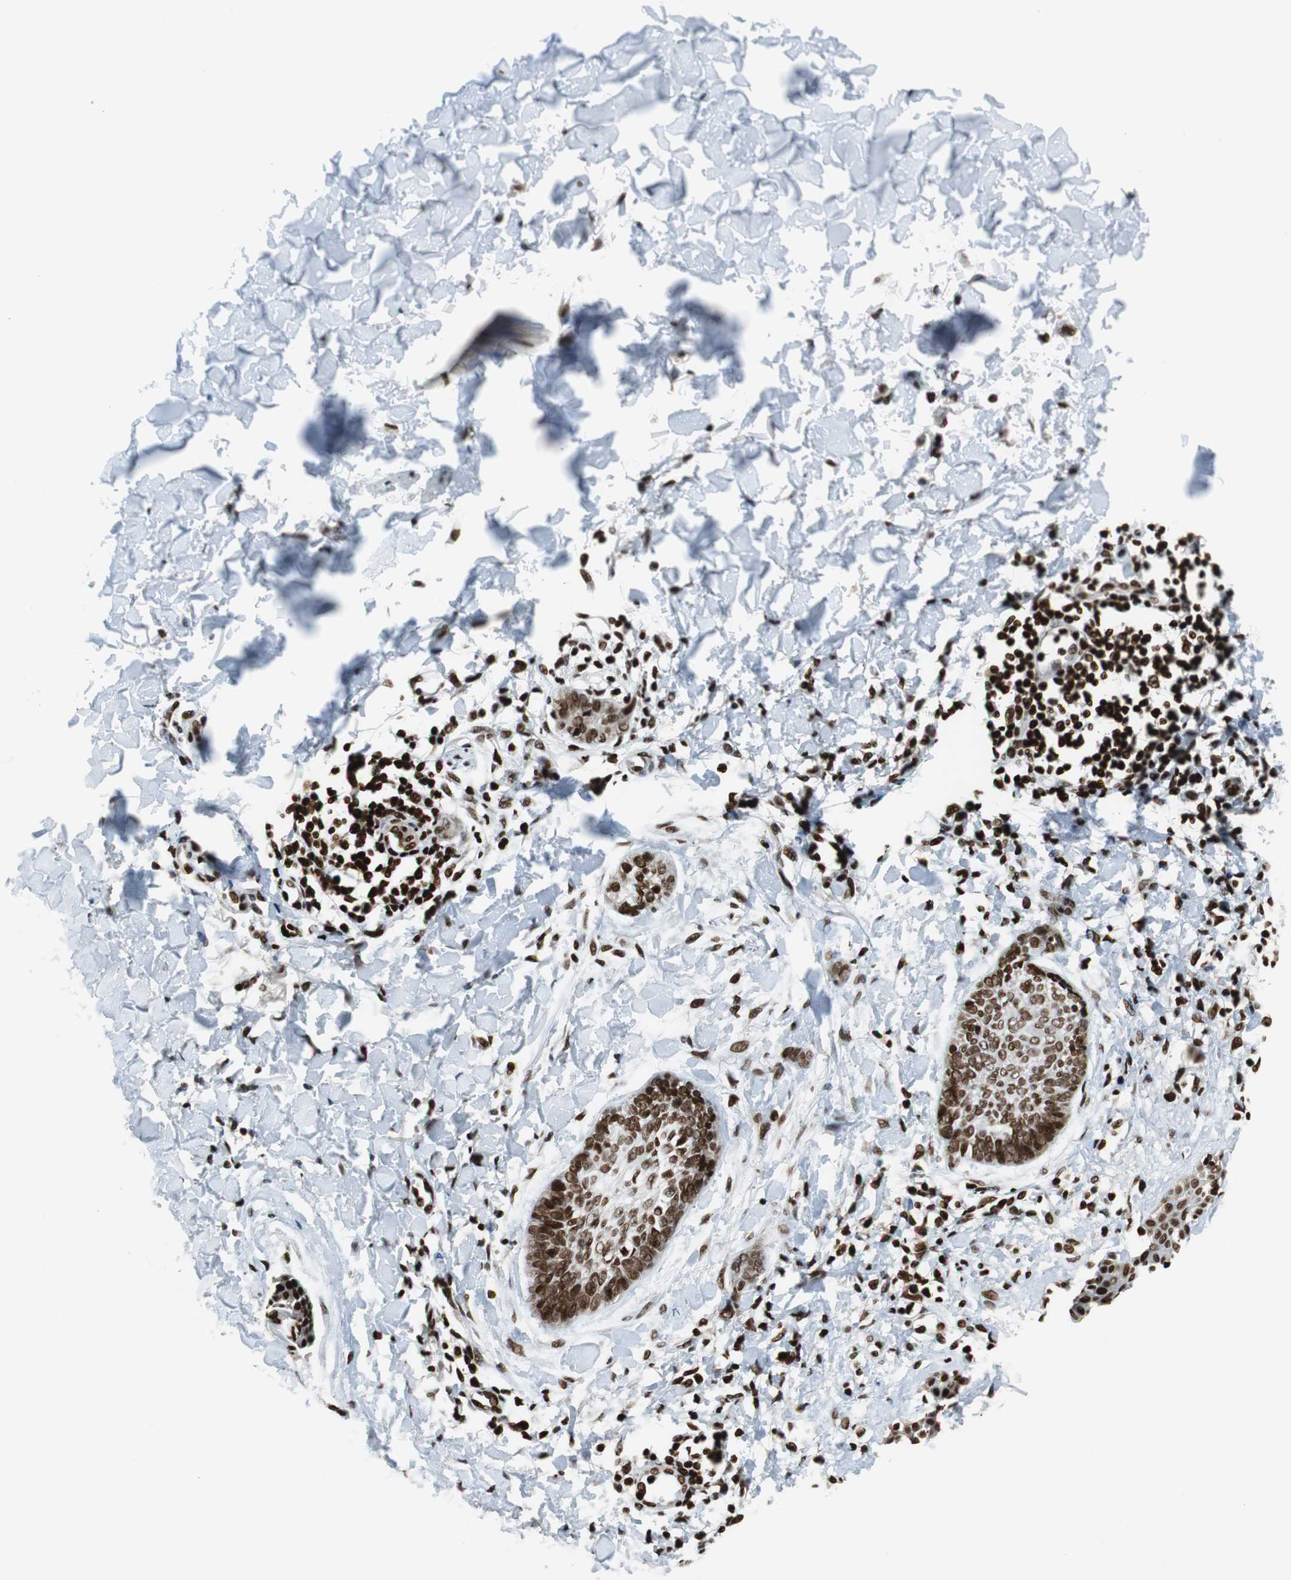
{"staining": {"intensity": "strong", "quantity": ">75%", "location": "nuclear"}, "tissue": "skin cancer", "cell_type": "Tumor cells", "image_type": "cancer", "snomed": [{"axis": "morphology", "description": "Normal tissue, NOS"}, {"axis": "morphology", "description": "Basal cell carcinoma"}, {"axis": "topography", "description": "Skin"}], "caption": "Protein analysis of skin cancer tissue reveals strong nuclear expression in approximately >75% of tumor cells.", "gene": "HDAC1", "patient": {"sex": "male", "age": 71}}